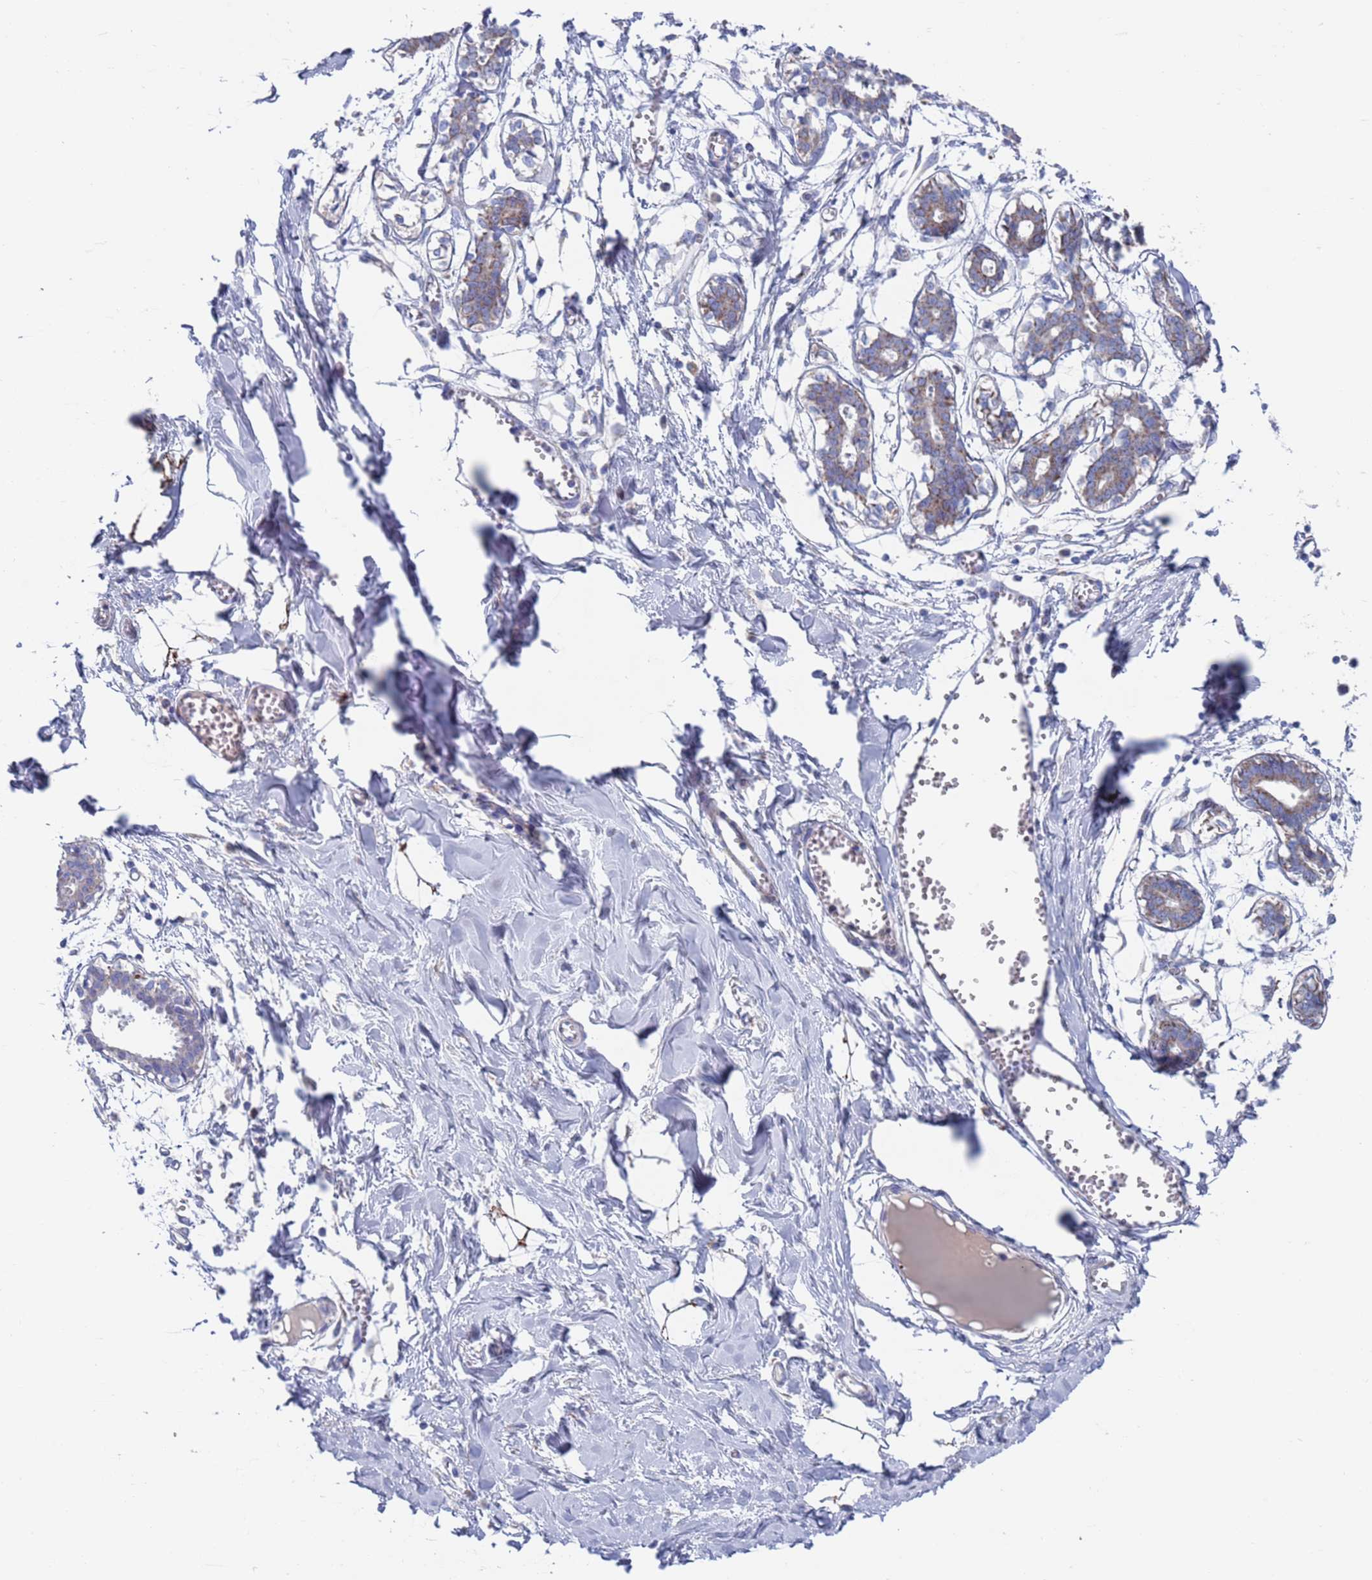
{"staining": {"intensity": "negative", "quantity": "none", "location": "none"}, "tissue": "breast", "cell_type": "Adipocytes", "image_type": "normal", "snomed": [{"axis": "morphology", "description": "Normal tissue, NOS"}, {"axis": "topography", "description": "Breast"}], "caption": "A high-resolution histopathology image shows immunohistochemistry staining of unremarkable breast, which demonstrates no significant expression in adipocytes. (Immunohistochemistry (ihc), brightfield microscopy, high magnification).", "gene": "CHCHD6", "patient": {"sex": "female", "age": 27}}